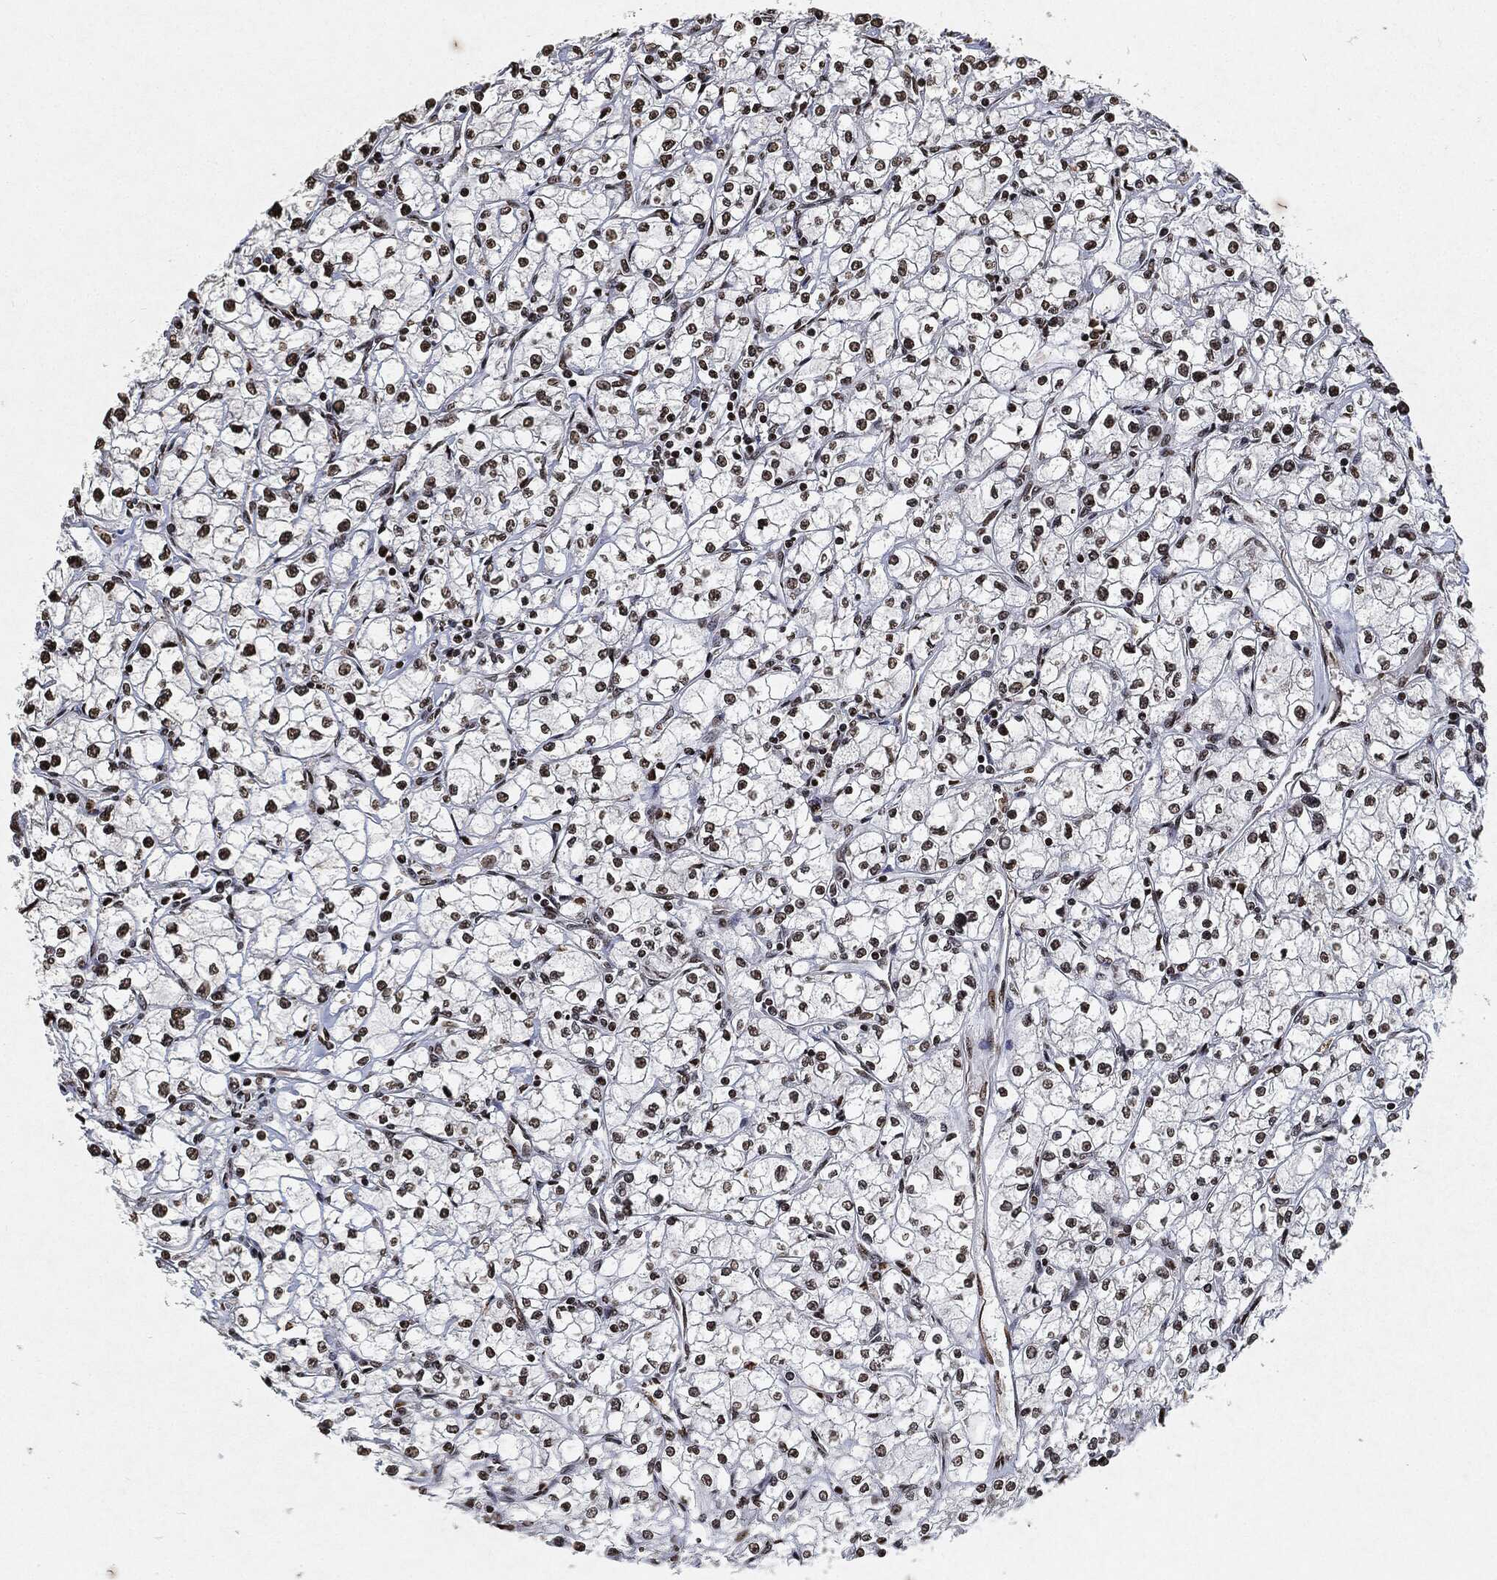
{"staining": {"intensity": "moderate", "quantity": ">75%", "location": "nuclear"}, "tissue": "renal cancer", "cell_type": "Tumor cells", "image_type": "cancer", "snomed": [{"axis": "morphology", "description": "Adenocarcinoma, NOS"}, {"axis": "topography", "description": "Kidney"}], "caption": "Renal cancer stained with a protein marker reveals moderate staining in tumor cells.", "gene": "JUN", "patient": {"sex": "male", "age": 67}}